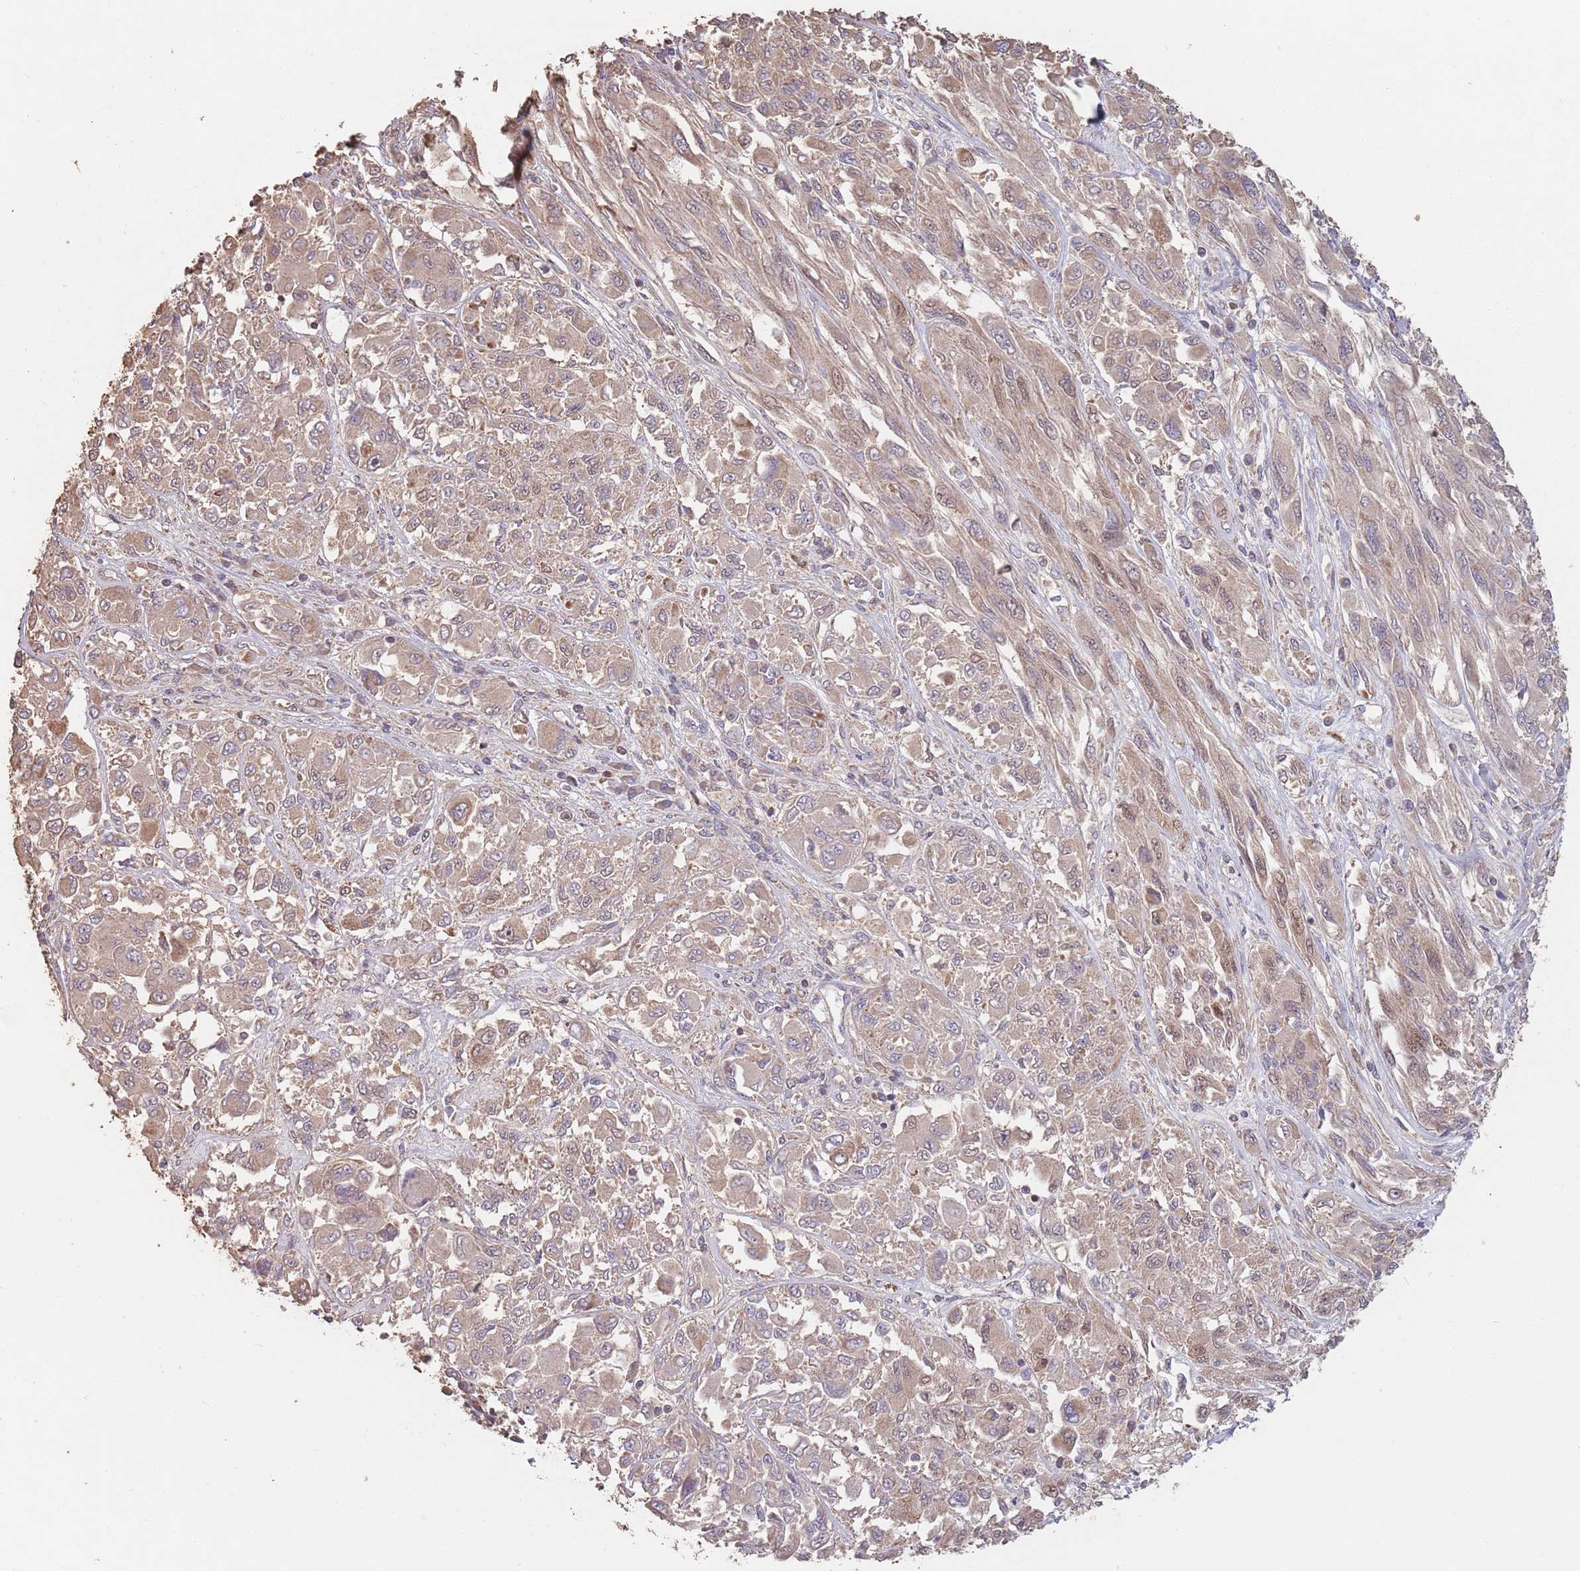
{"staining": {"intensity": "weak", "quantity": "25%-75%", "location": "cytoplasmic/membranous"}, "tissue": "melanoma", "cell_type": "Tumor cells", "image_type": "cancer", "snomed": [{"axis": "morphology", "description": "Malignant melanoma, NOS"}, {"axis": "topography", "description": "Skin"}], "caption": "Immunohistochemistry (DAB) staining of human malignant melanoma shows weak cytoplasmic/membranous protein positivity in about 25%-75% of tumor cells.", "gene": "VPS52", "patient": {"sex": "female", "age": 91}}